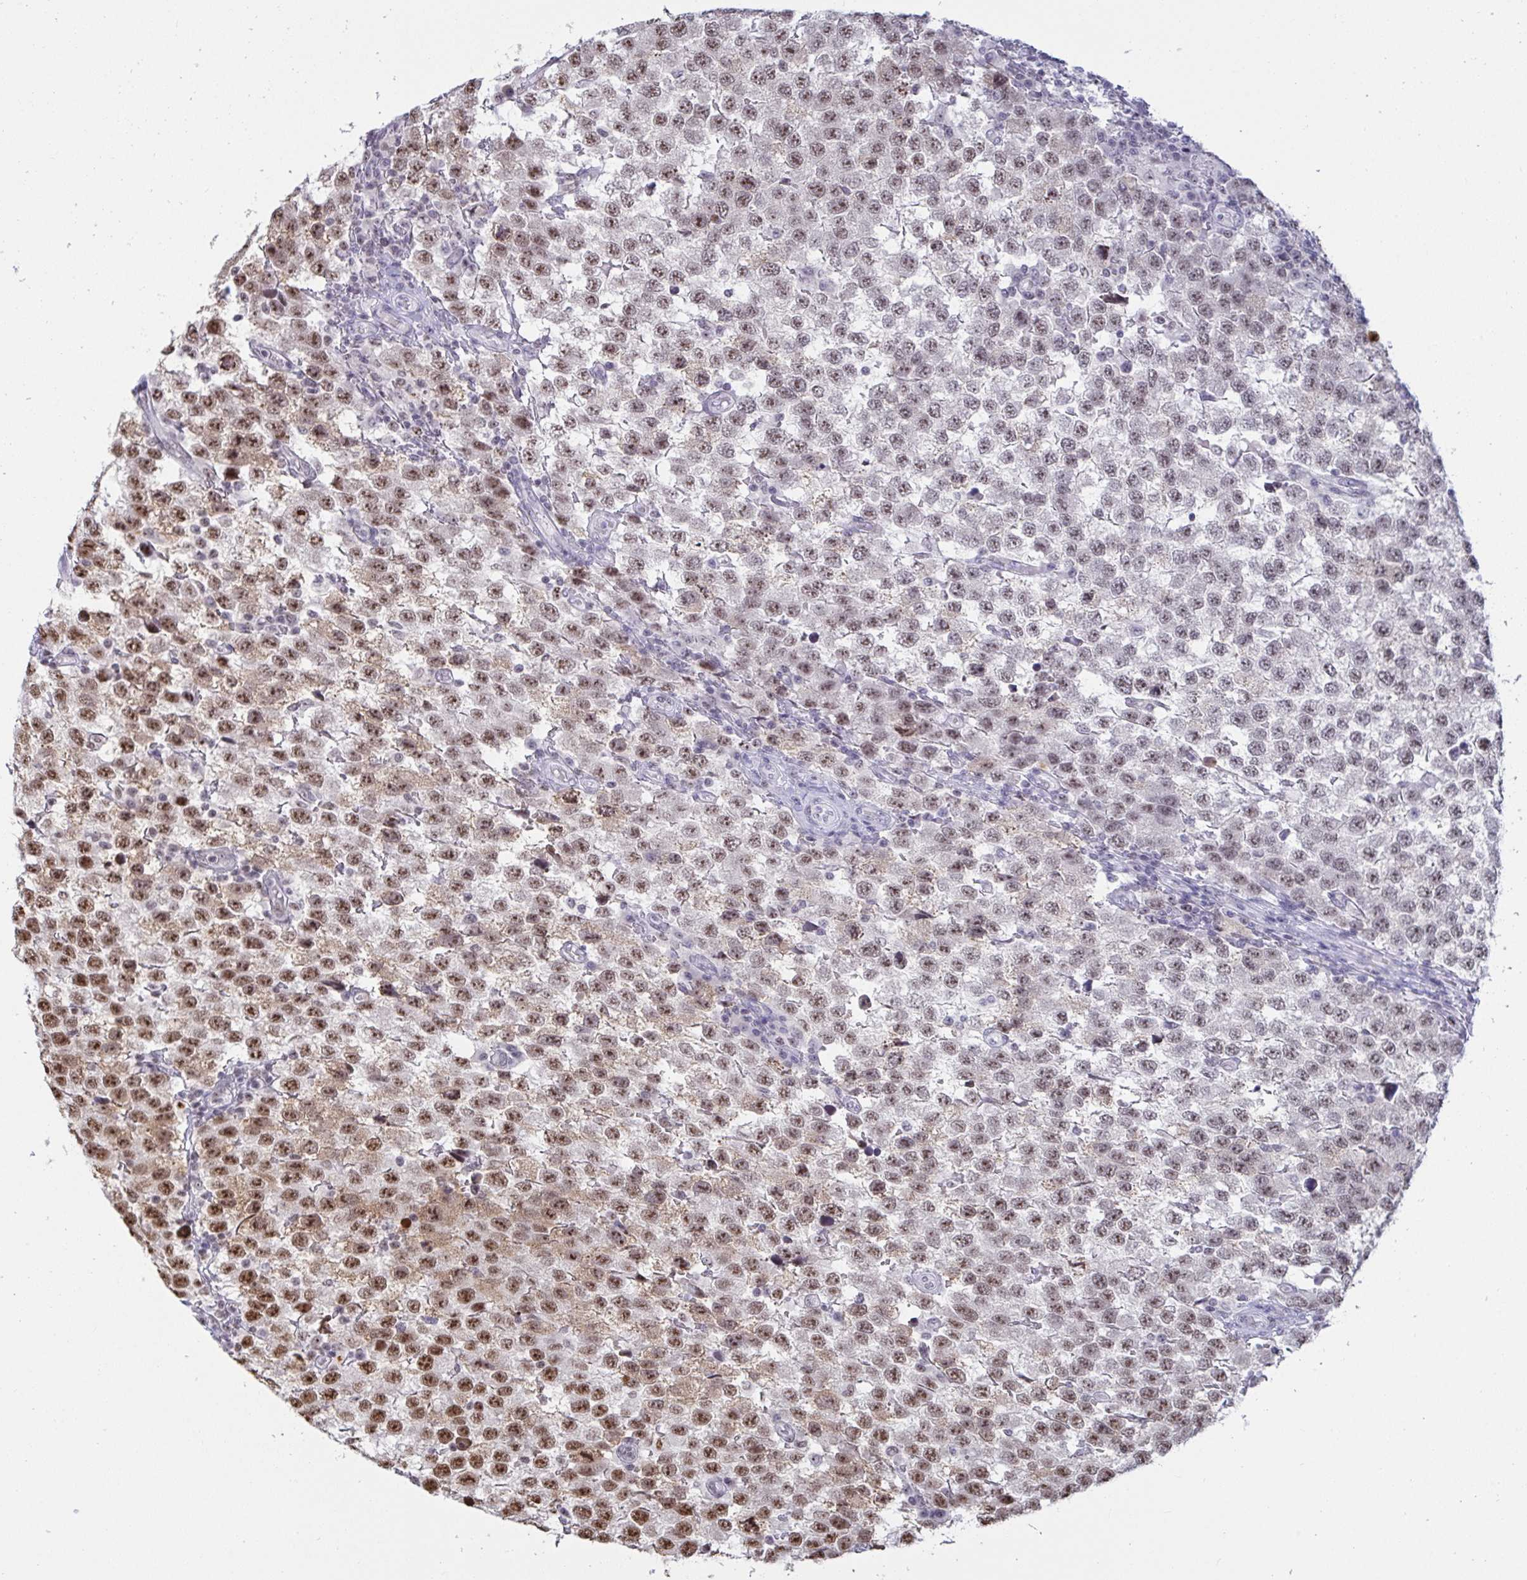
{"staining": {"intensity": "moderate", "quantity": "25%-75%", "location": "nuclear"}, "tissue": "testis cancer", "cell_type": "Tumor cells", "image_type": "cancer", "snomed": [{"axis": "morphology", "description": "Seminoma, NOS"}, {"axis": "topography", "description": "Testis"}], "caption": "Tumor cells display medium levels of moderate nuclear expression in about 25%-75% of cells in testis cancer.", "gene": "SUPT16H", "patient": {"sex": "male", "age": 34}}